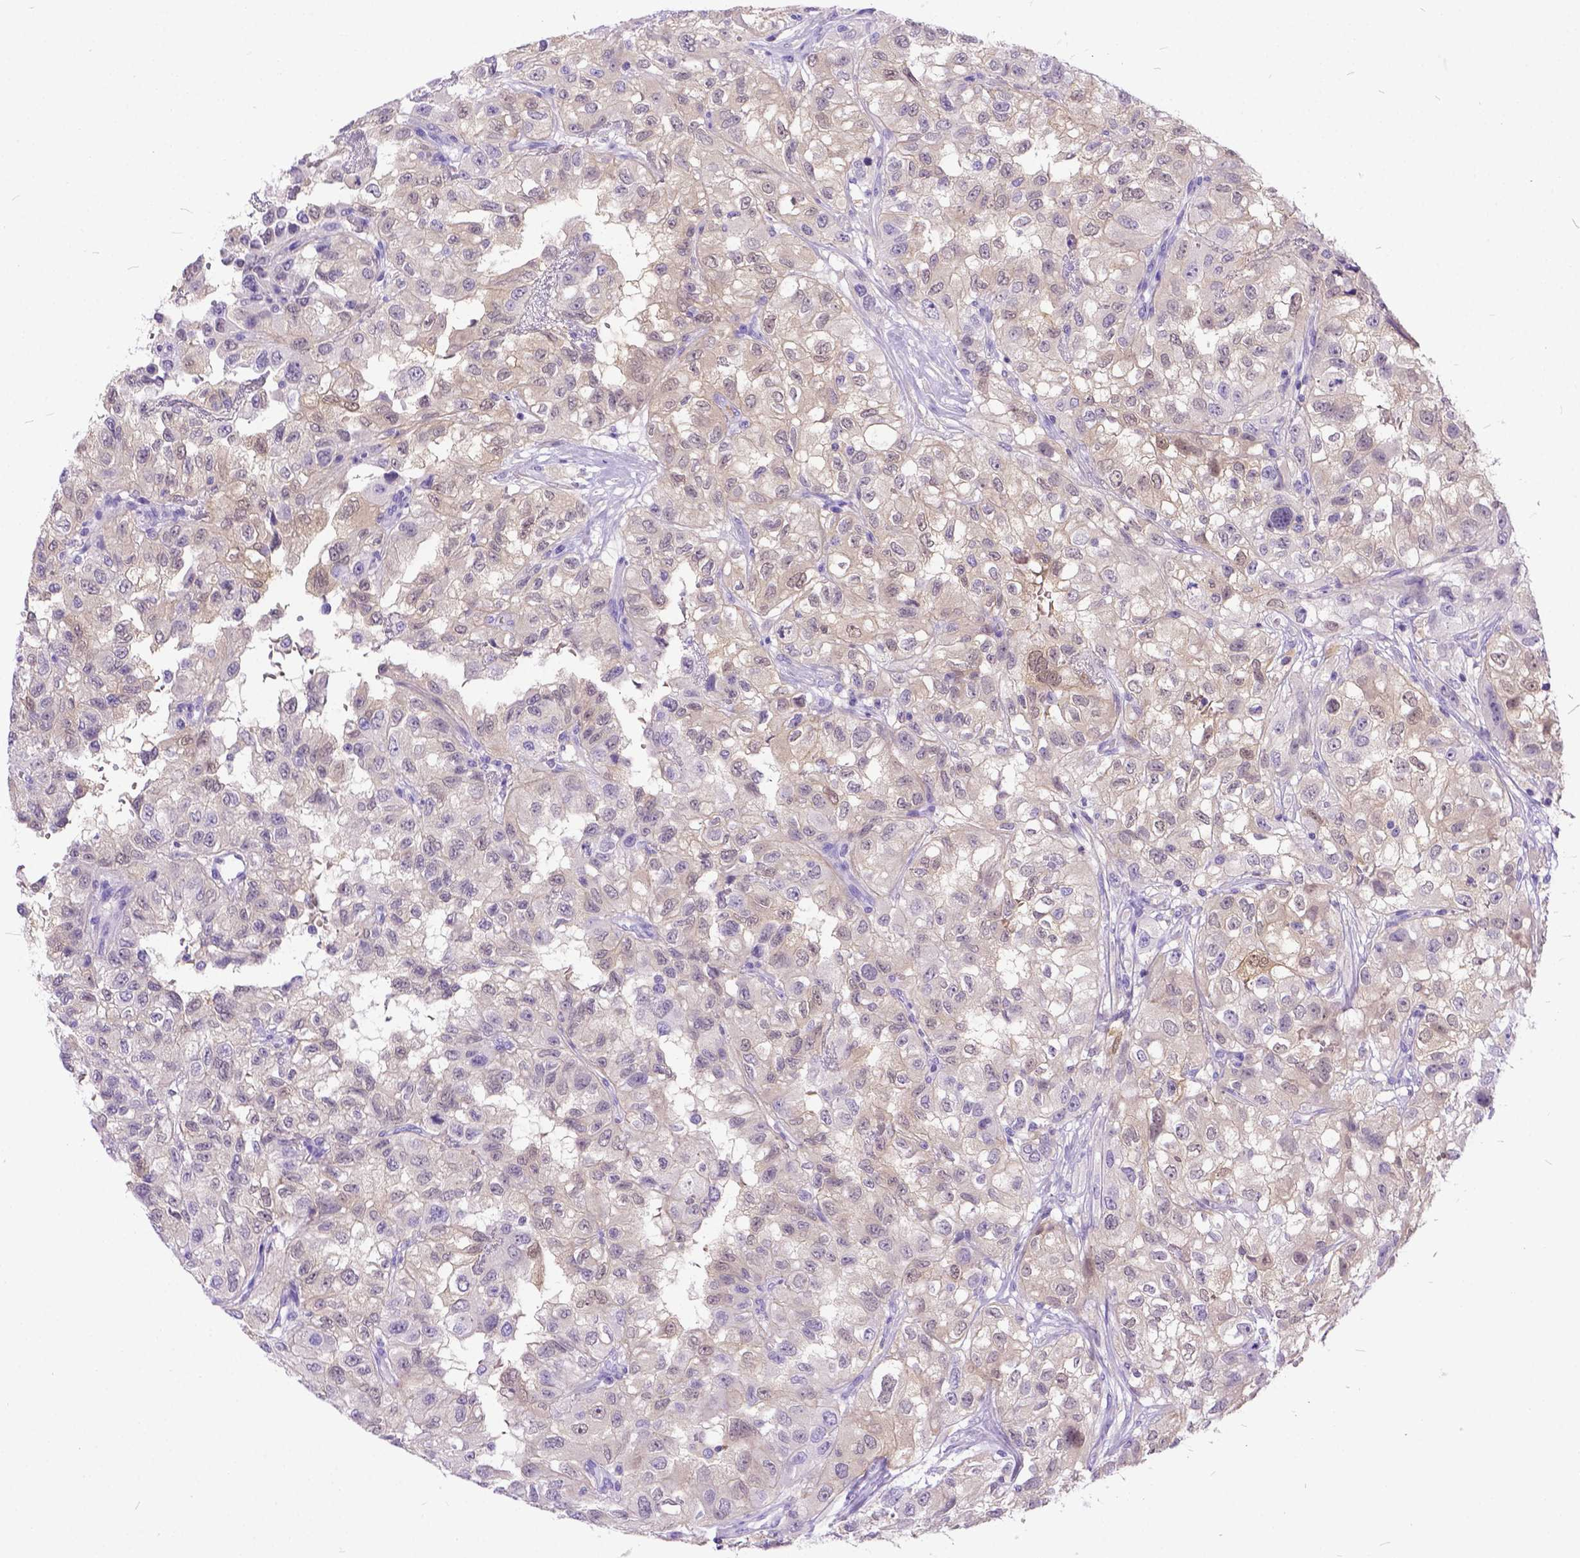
{"staining": {"intensity": "weak", "quantity": "25%-75%", "location": "cytoplasmic/membranous,nuclear"}, "tissue": "renal cancer", "cell_type": "Tumor cells", "image_type": "cancer", "snomed": [{"axis": "morphology", "description": "Adenocarcinoma, NOS"}, {"axis": "topography", "description": "Kidney"}], "caption": "Adenocarcinoma (renal) stained for a protein (brown) reveals weak cytoplasmic/membranous and nuclear positive positivity in about 25%-75% of tumor cells.", "gene": "TMEM169", "patient": {"sex": "male", "age": 64}}